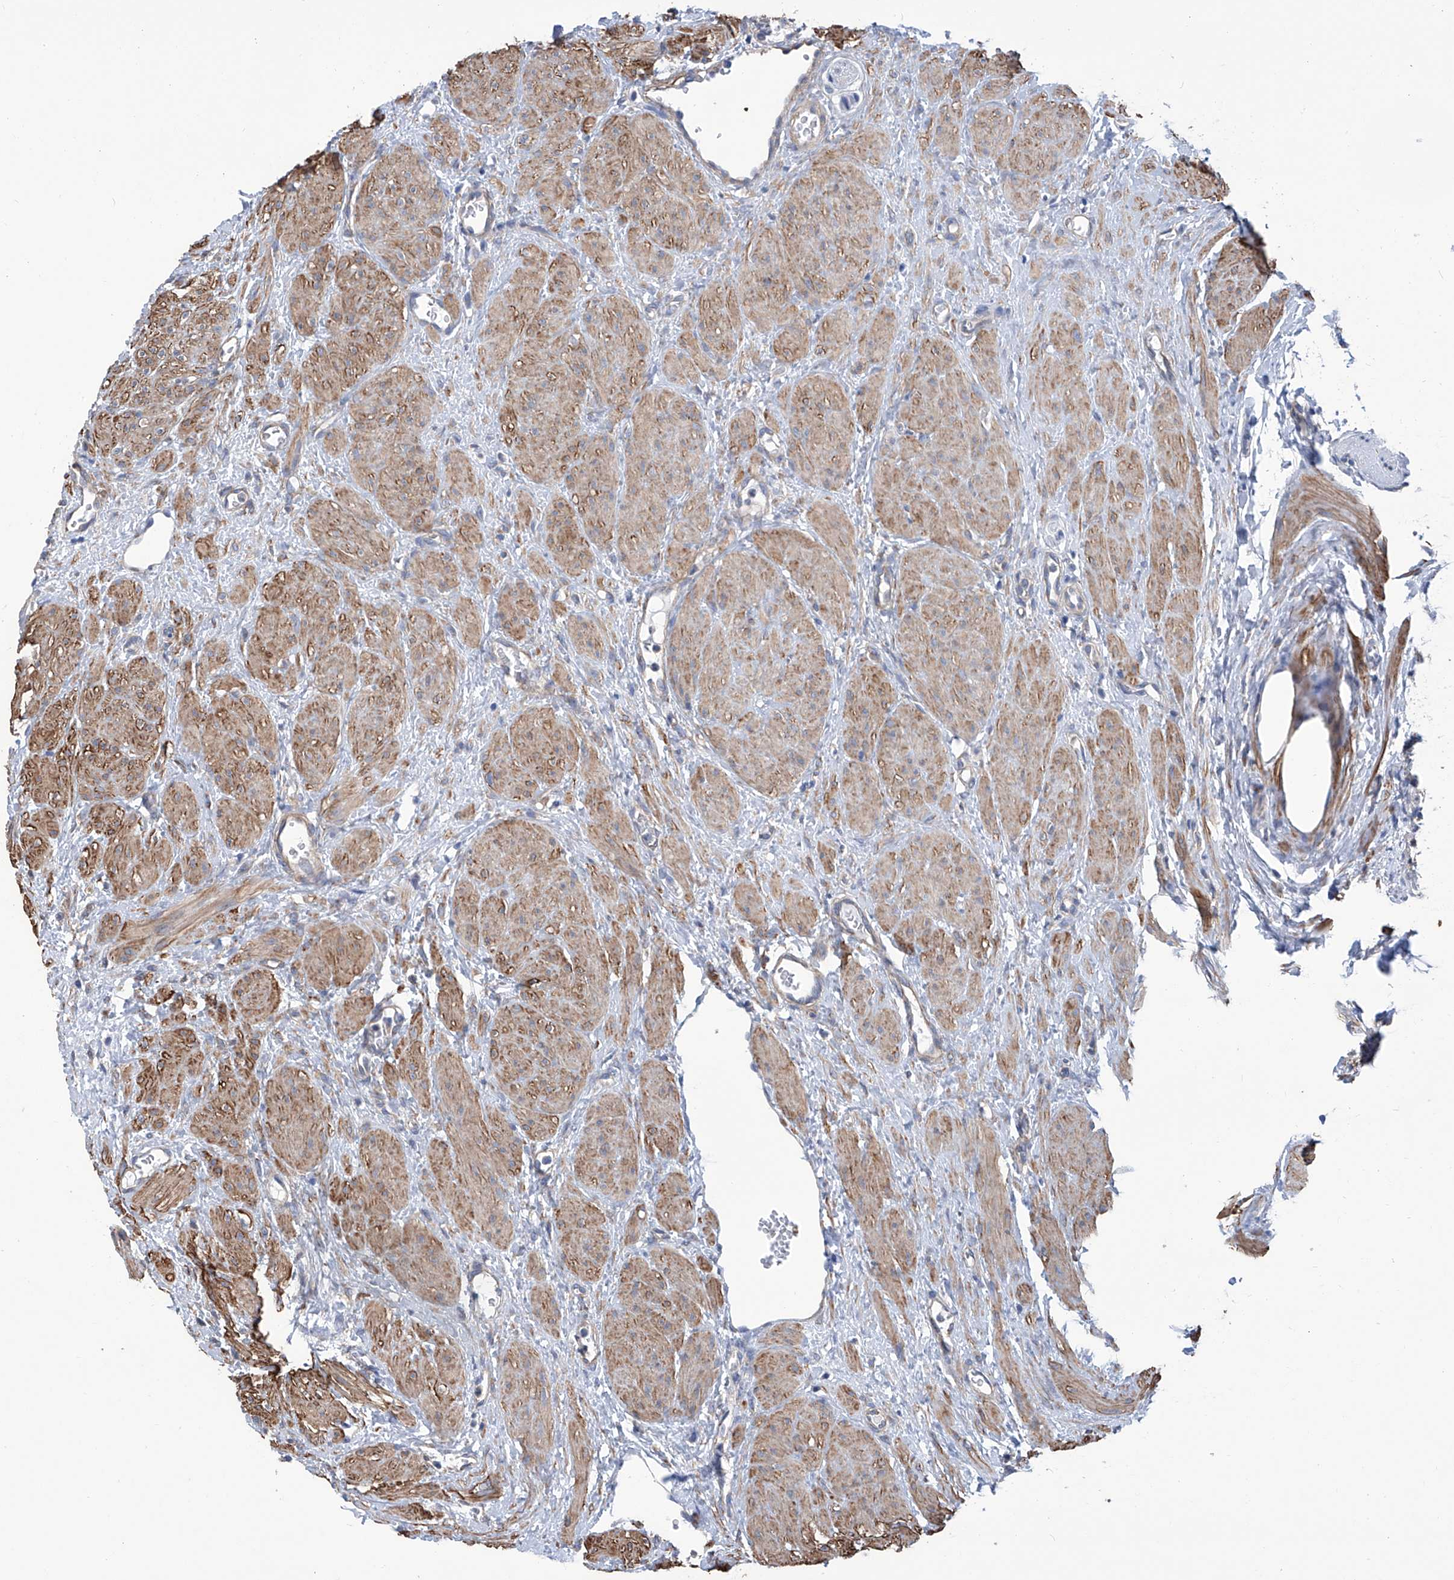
{"staining": {"intensity": "strong", "quantity": ">75%", "location": "cytoplasmic/membranous"}, "tissue": "ovary", "cell_type": "Follicle cells", "image_type": "normal", "snomed": [{"axis": "morphology", "description": "Normal tissue, NOS"}, {"axis": "morphology", "description": "Cyst, NOS"}, {"axis": "topography", "description": "Ovary"}], "caption": "Protein expression analysis of unremarkable human ovary reveals strong cytoplasmic/membranous staining in approximately >75% of follicle cells. The staining is performed using DAB (3,3'-diaminobenzidine) brown chromogen to label protein expression. The nuclei are counter-stained blue using hematoxylin.", "gene": "SMS", "patient": {"sex": "female", "age": 33}}